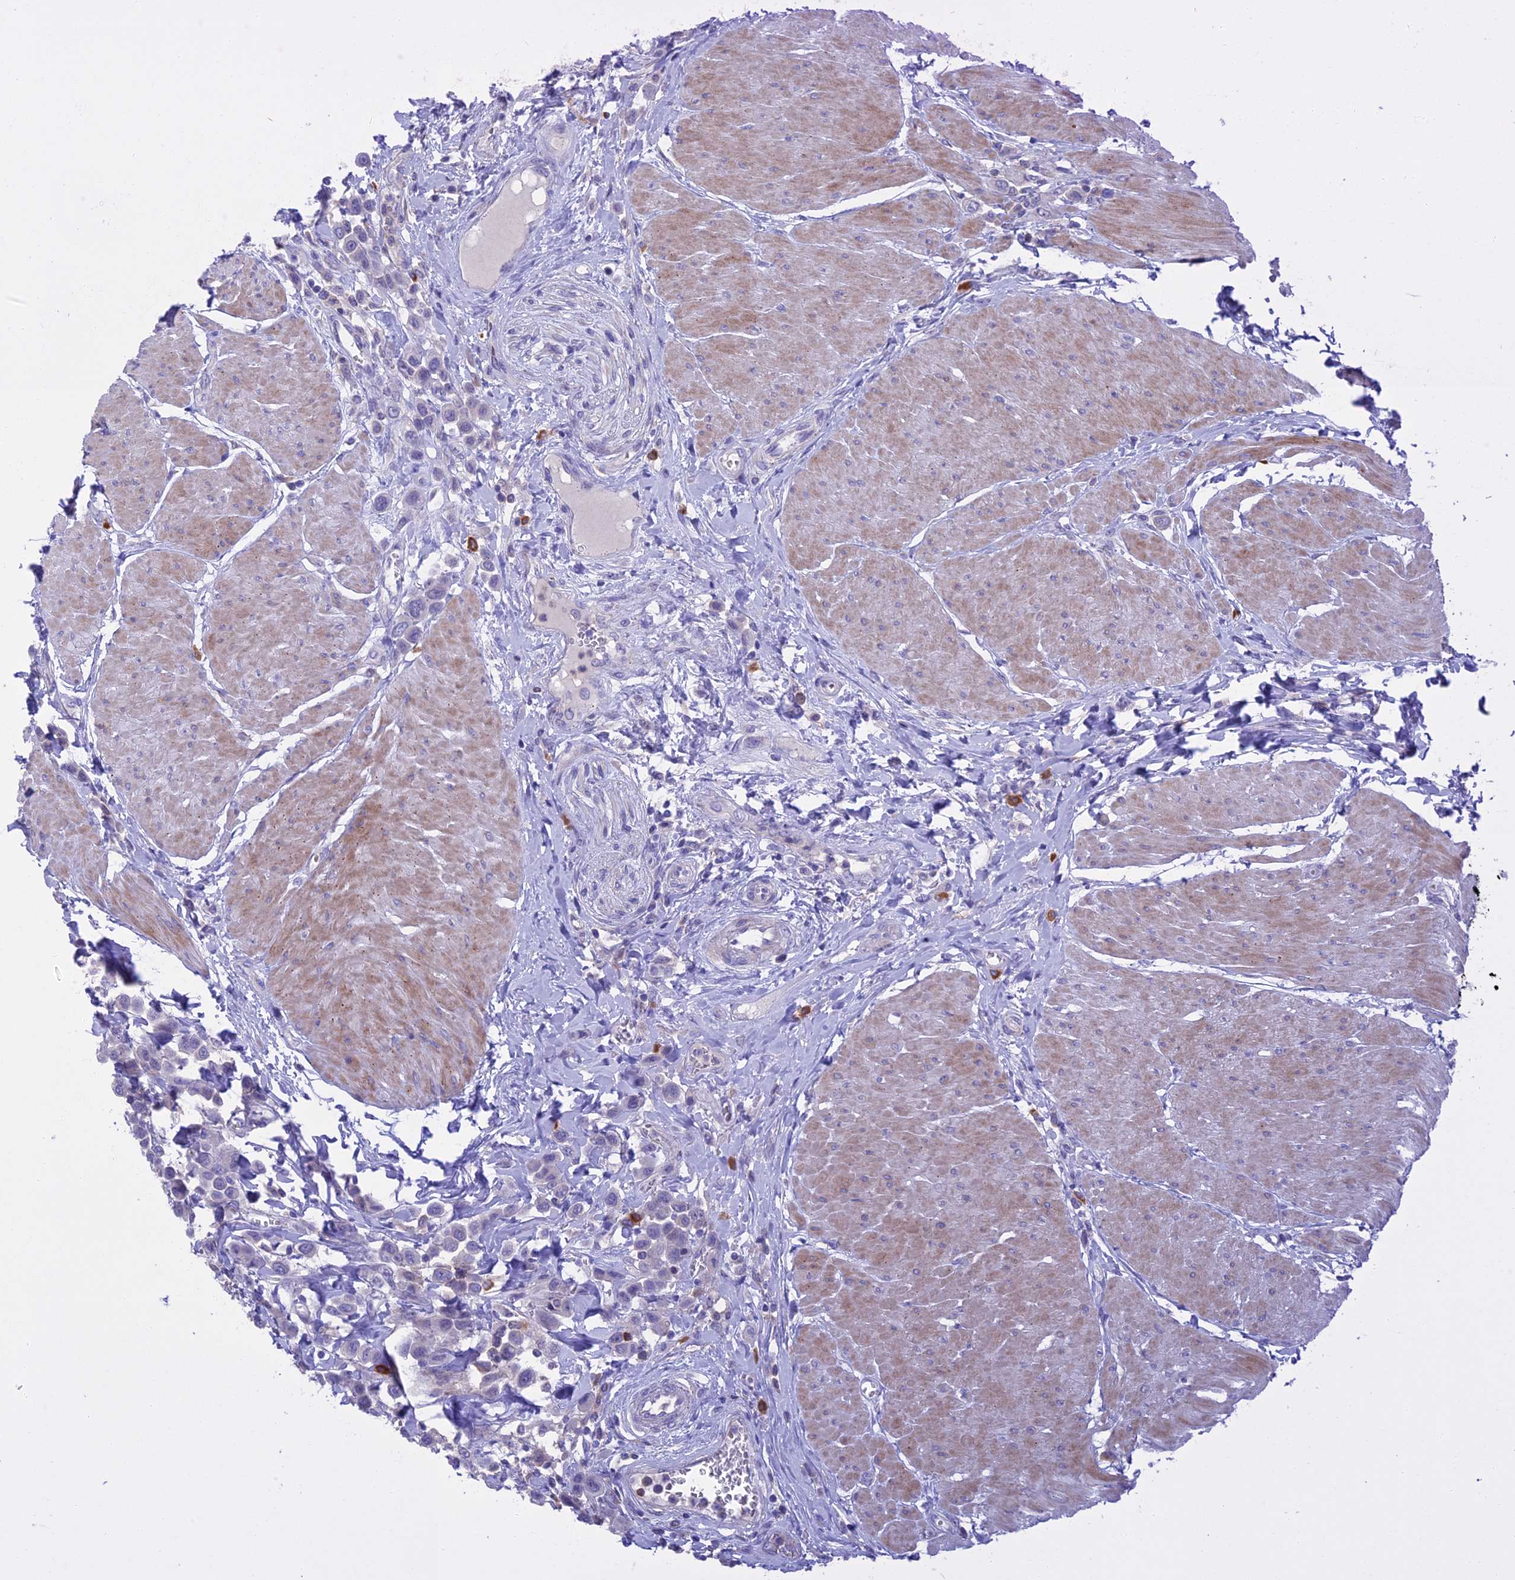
{"staining": {"intensity": "negative", "quantity": "none", "location": "none"}, "tissue": "urothelial cancer", "cell_type": "Tumor cells", "image_type": "cancer", "snomed": [{"axis": "morphology", "description": "Urothelial carcinoma, High grade"}, {"axis": "topography", "description": "Urinary bladder"}], "caption": "Tumor cells are negative for brown protein staining in high-grade urothelial carcinoma.", "gene": "SLC2A6", "patient": {"sex": "male", "age": 50}}